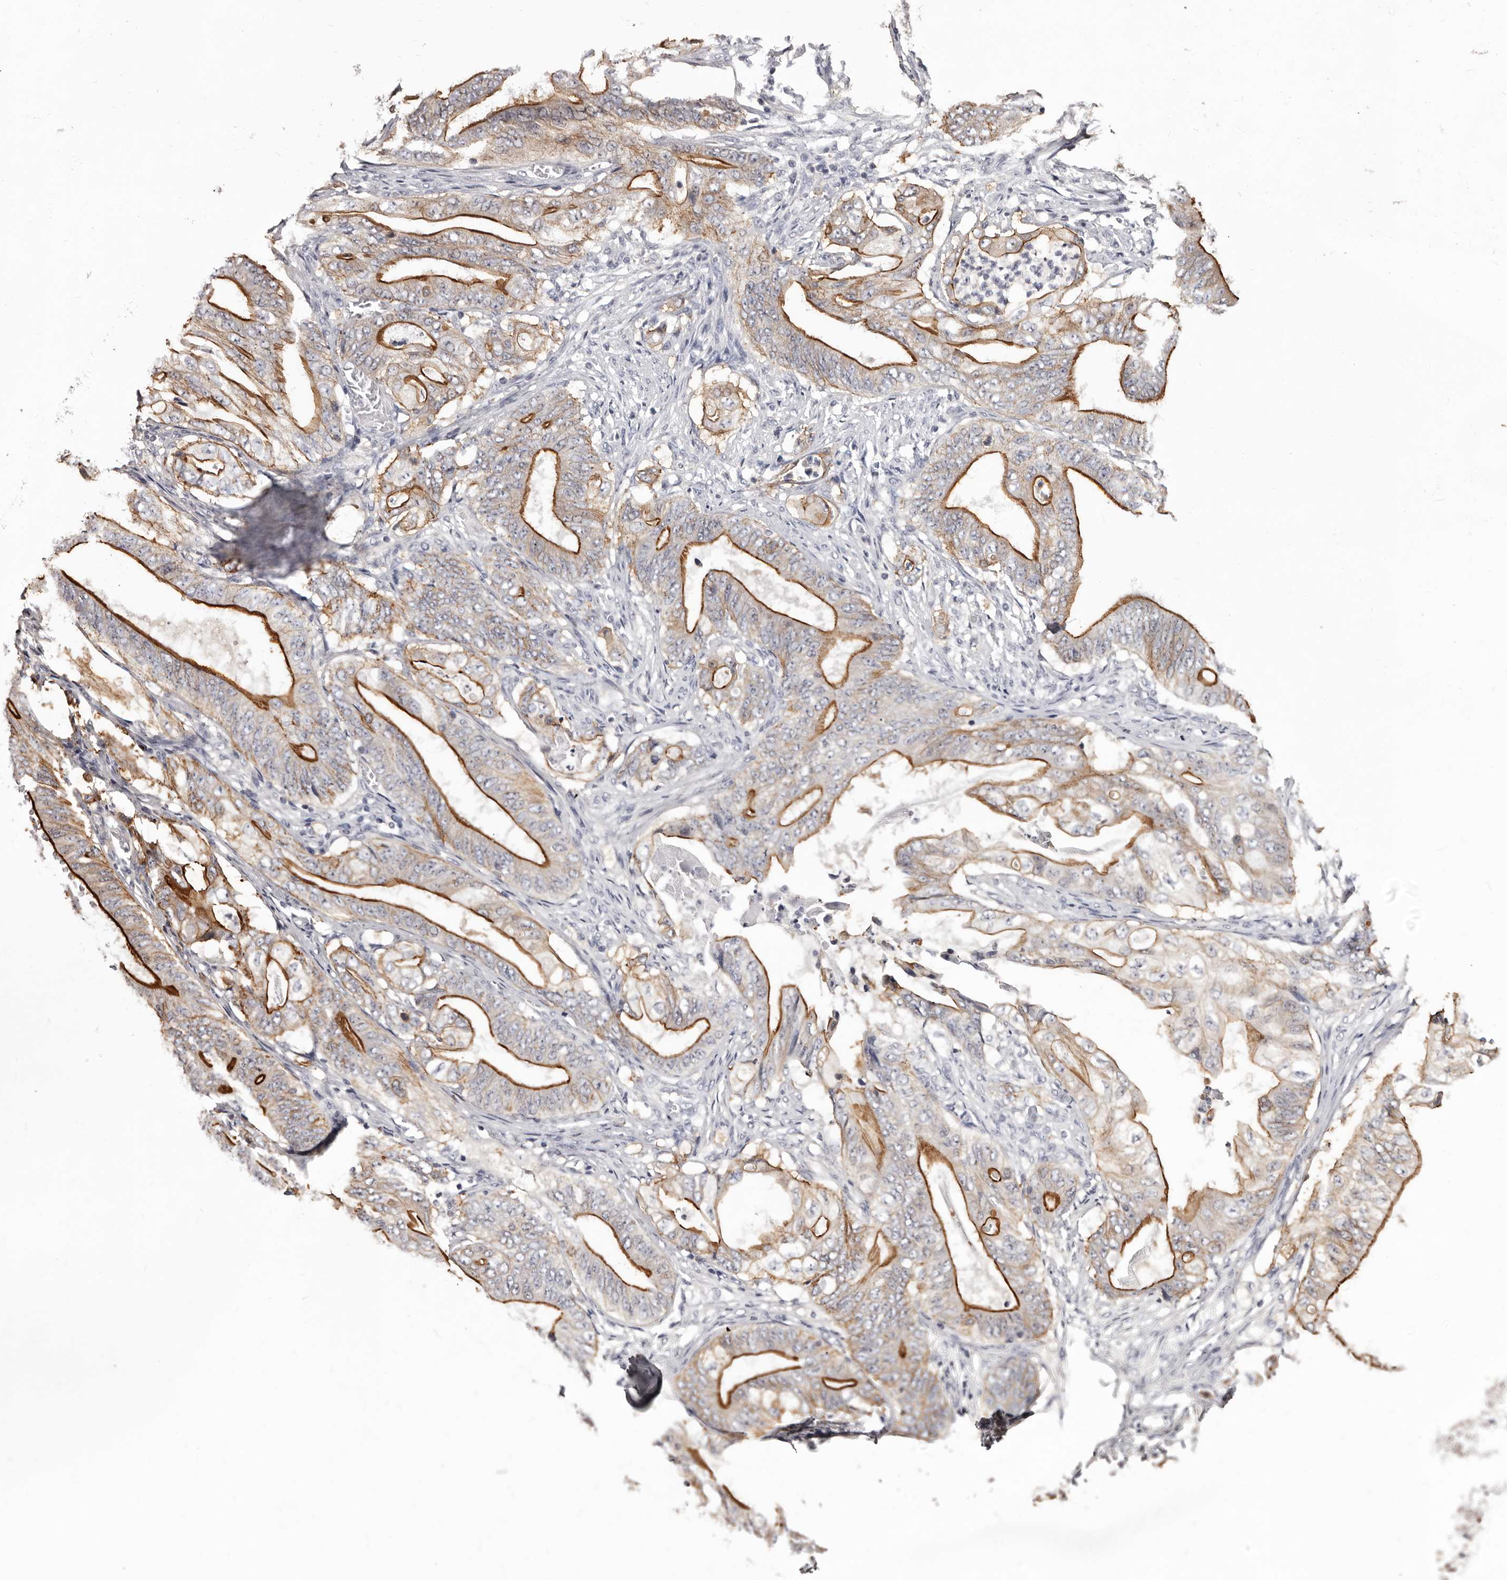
{"staining": {"intensity": "strong", "quantity": ">75%", "location": "cytoplasmic/membranous"}, "tissue": "stomach cancer", "cell_type": "Tumor cells", "image_type": "cancer", "snomed": [{"axis": "morphology", "description": "Adenocarcinoma, NOS"}, {"axis": "topography", "description": "Stomach"}], "caption": "Protein analysis of adenocarcinoma (stomach) tissue exhibits strong cytoplasmic/membranous positivity in about >75% of tumor cells.", "gene": "LAD1", "patient": {"sex": "female", "age": 73}}